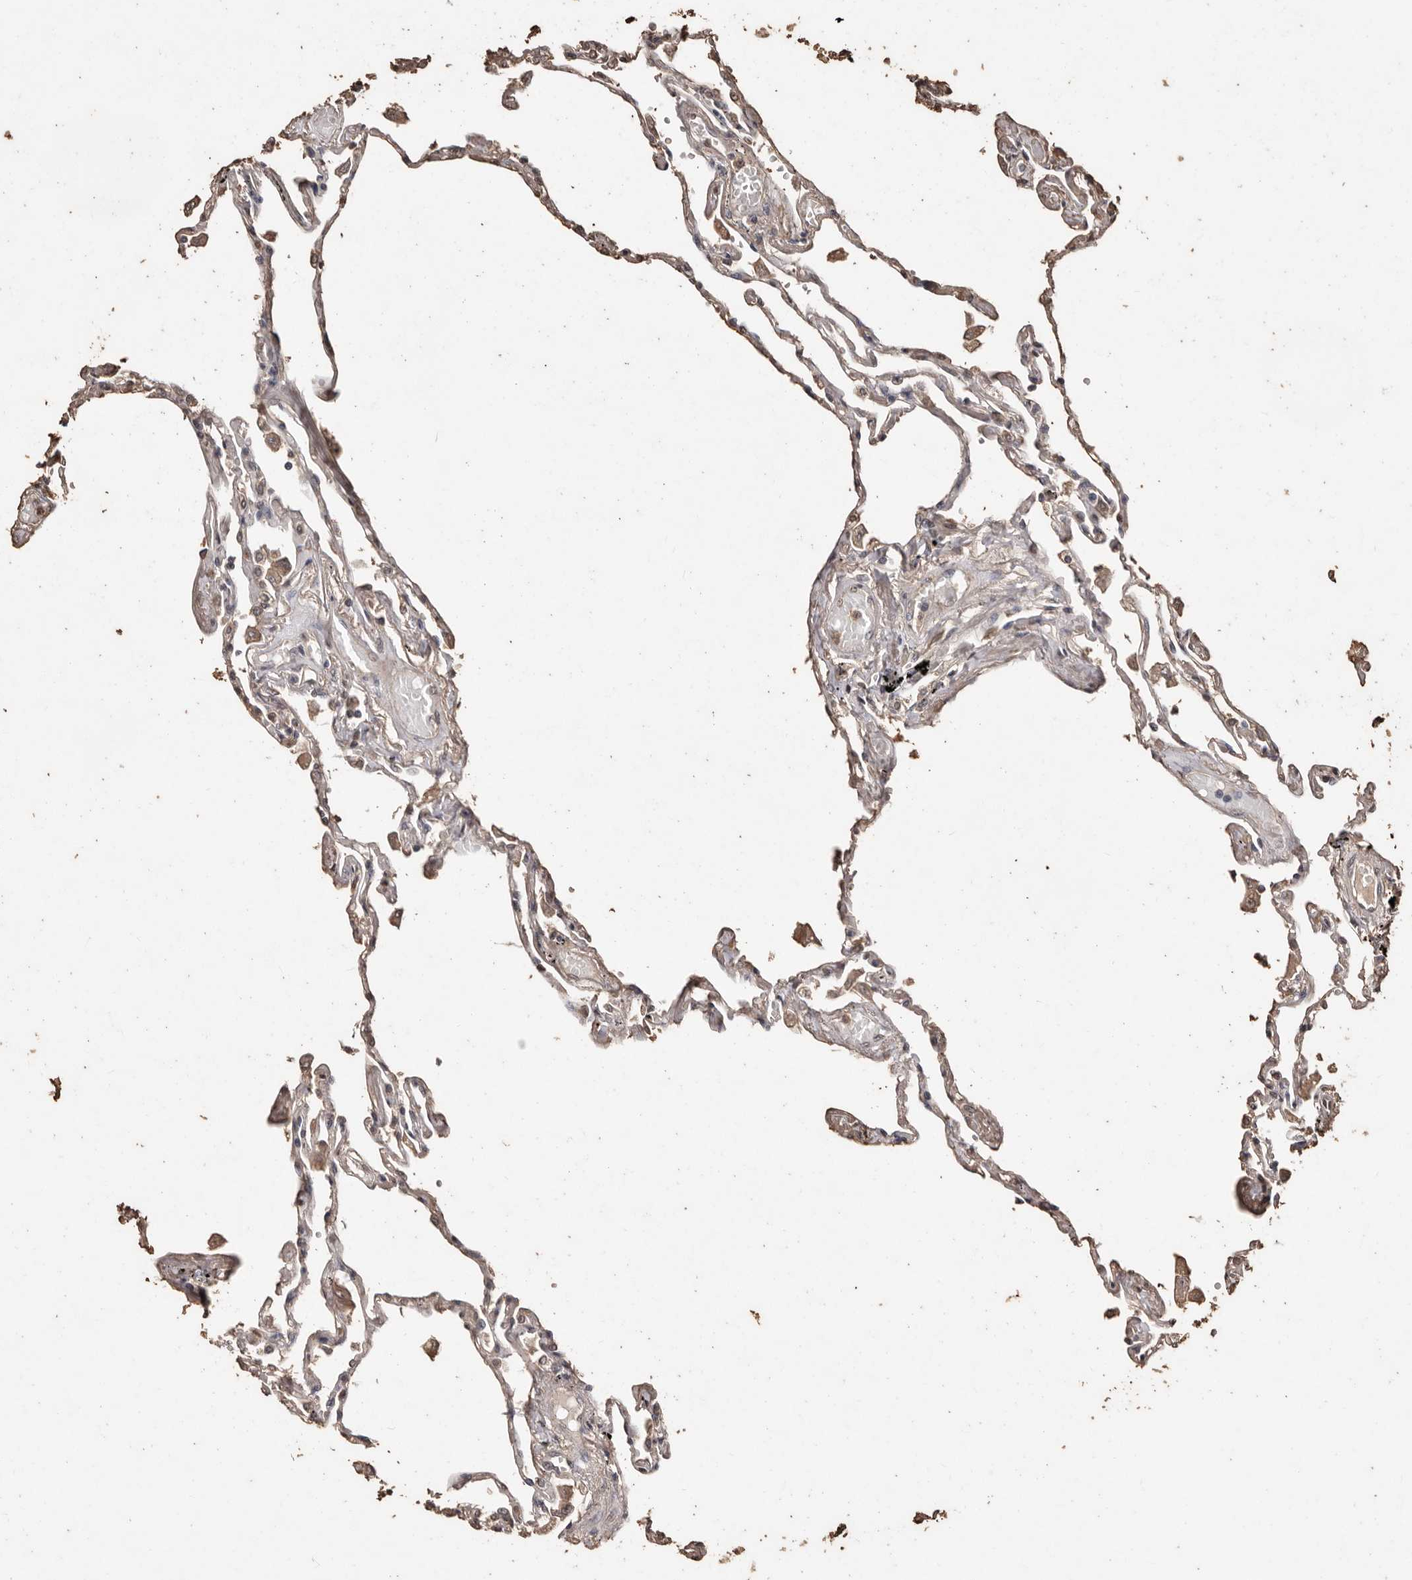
{"staining": {"intensity": "weak", "quantity": "25%-75%", "location": "cytoplasmic/membranous"}, "tissue": "lung", "cell_type": "Alveolar cells", "image_type": "normal", "snomed": [{"axis": "morphology", "description": "Normal tissue, NOS"}, {"axis": "topography", "description": "Lung"}], "caption": "The image reveals immunohistochemical staining of benign lung. There is weak cytoplasmic/membranous positivity is present in approximately 25%-75% of alveolar cells. (Brightfield microscopy of DAB IHC at high magnification).", "gene": "PKDCC", "patient": {"sex": "female", "age": 67}}